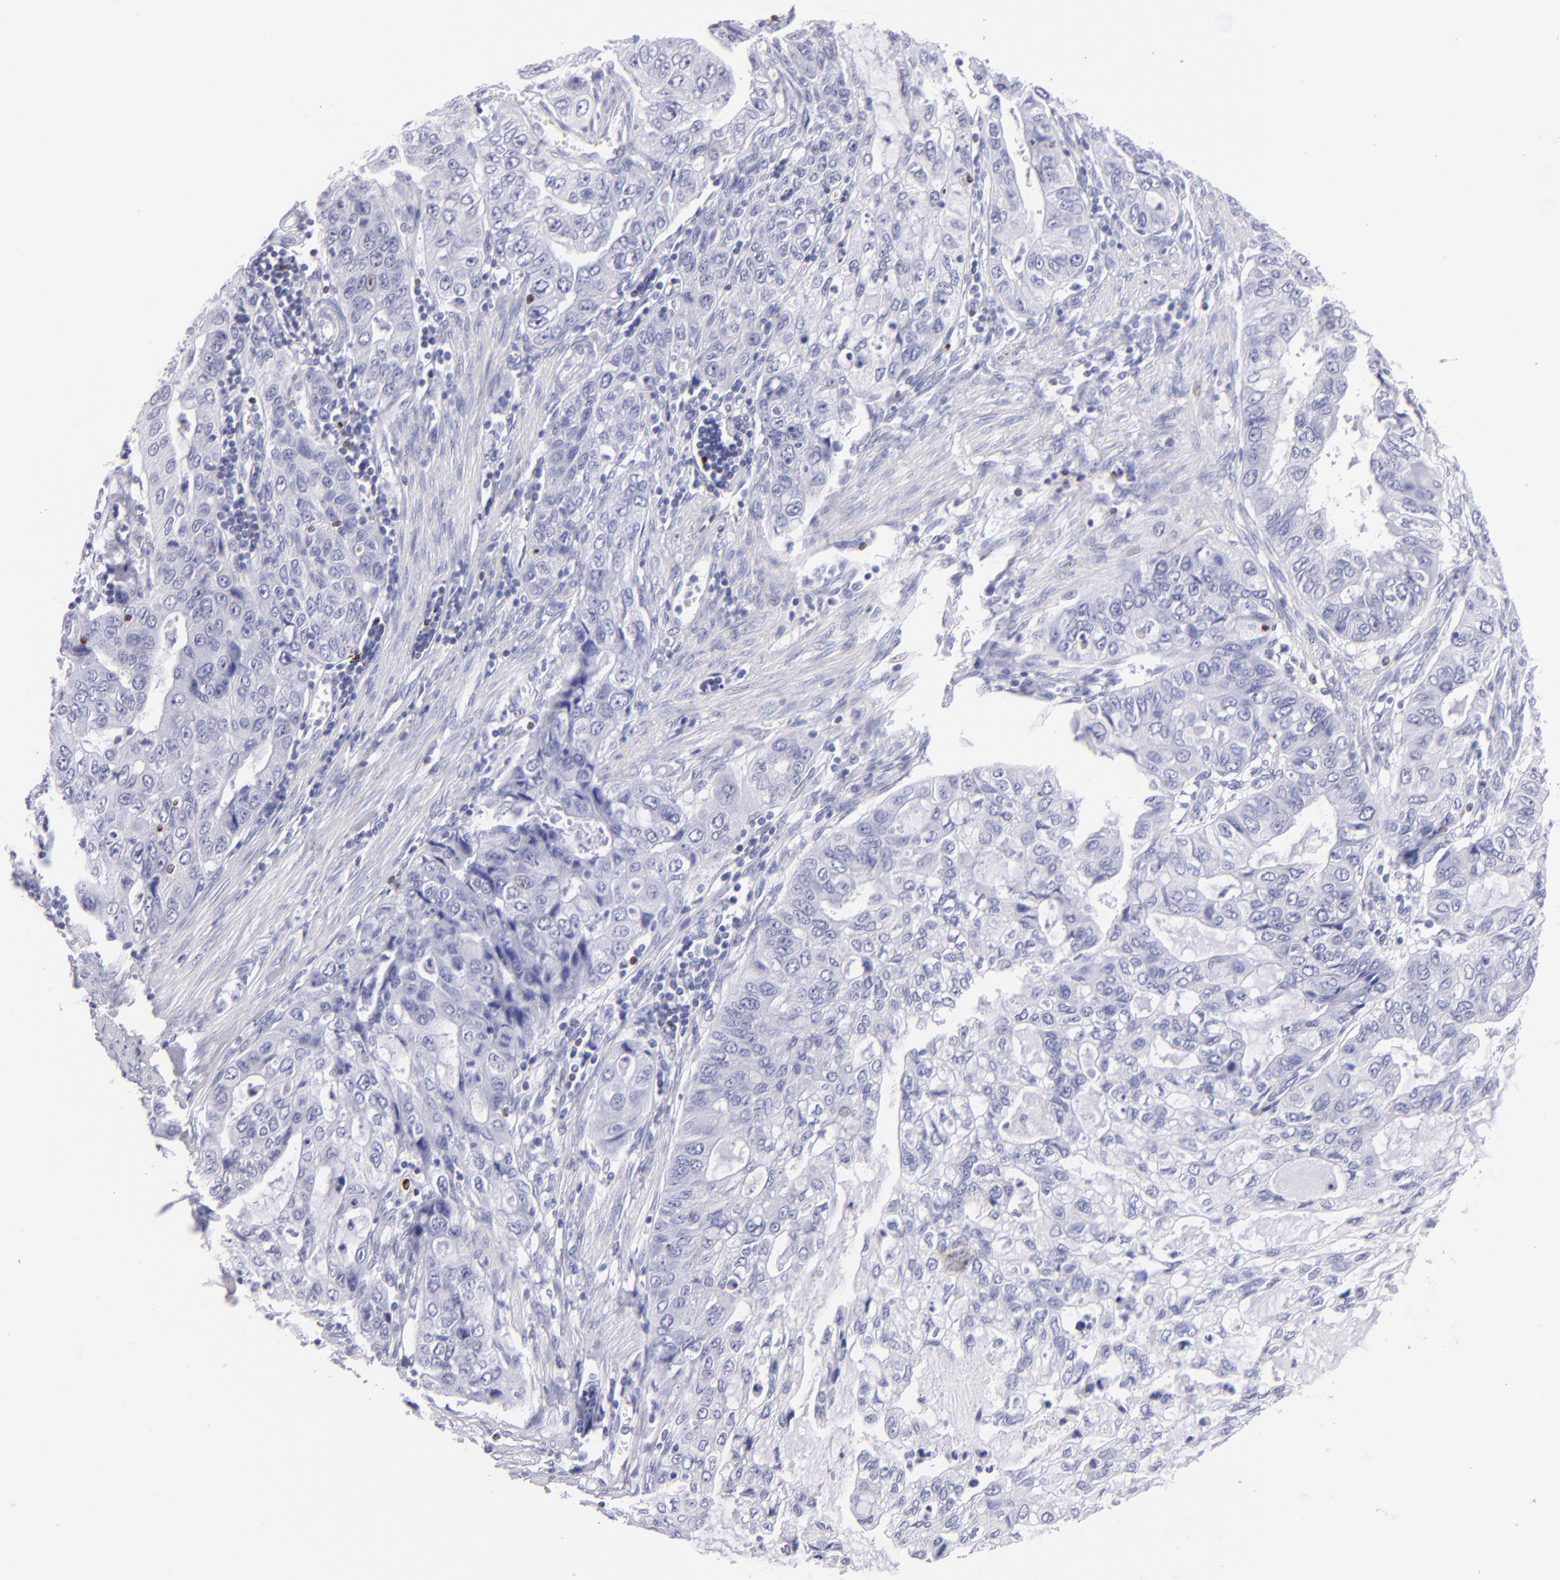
{"staining": {"intensity": "negative", "quantity": "none", "location": "none"}, "tissue": "stomach cancer", "cell_type": "Tumor cells", "image_type": "cancer", "snomed": [{"axis": "morphology", "description": "Adenocarcinoma, NOS"}, {"axis": "topography", "description": "Stomach, upper"}], "caption": "The micrograph shows no staining of tumor cells in stomach adenocarcinoma.", "gene": "PRF1", "patient": {"sex": "female", "age": 52}}